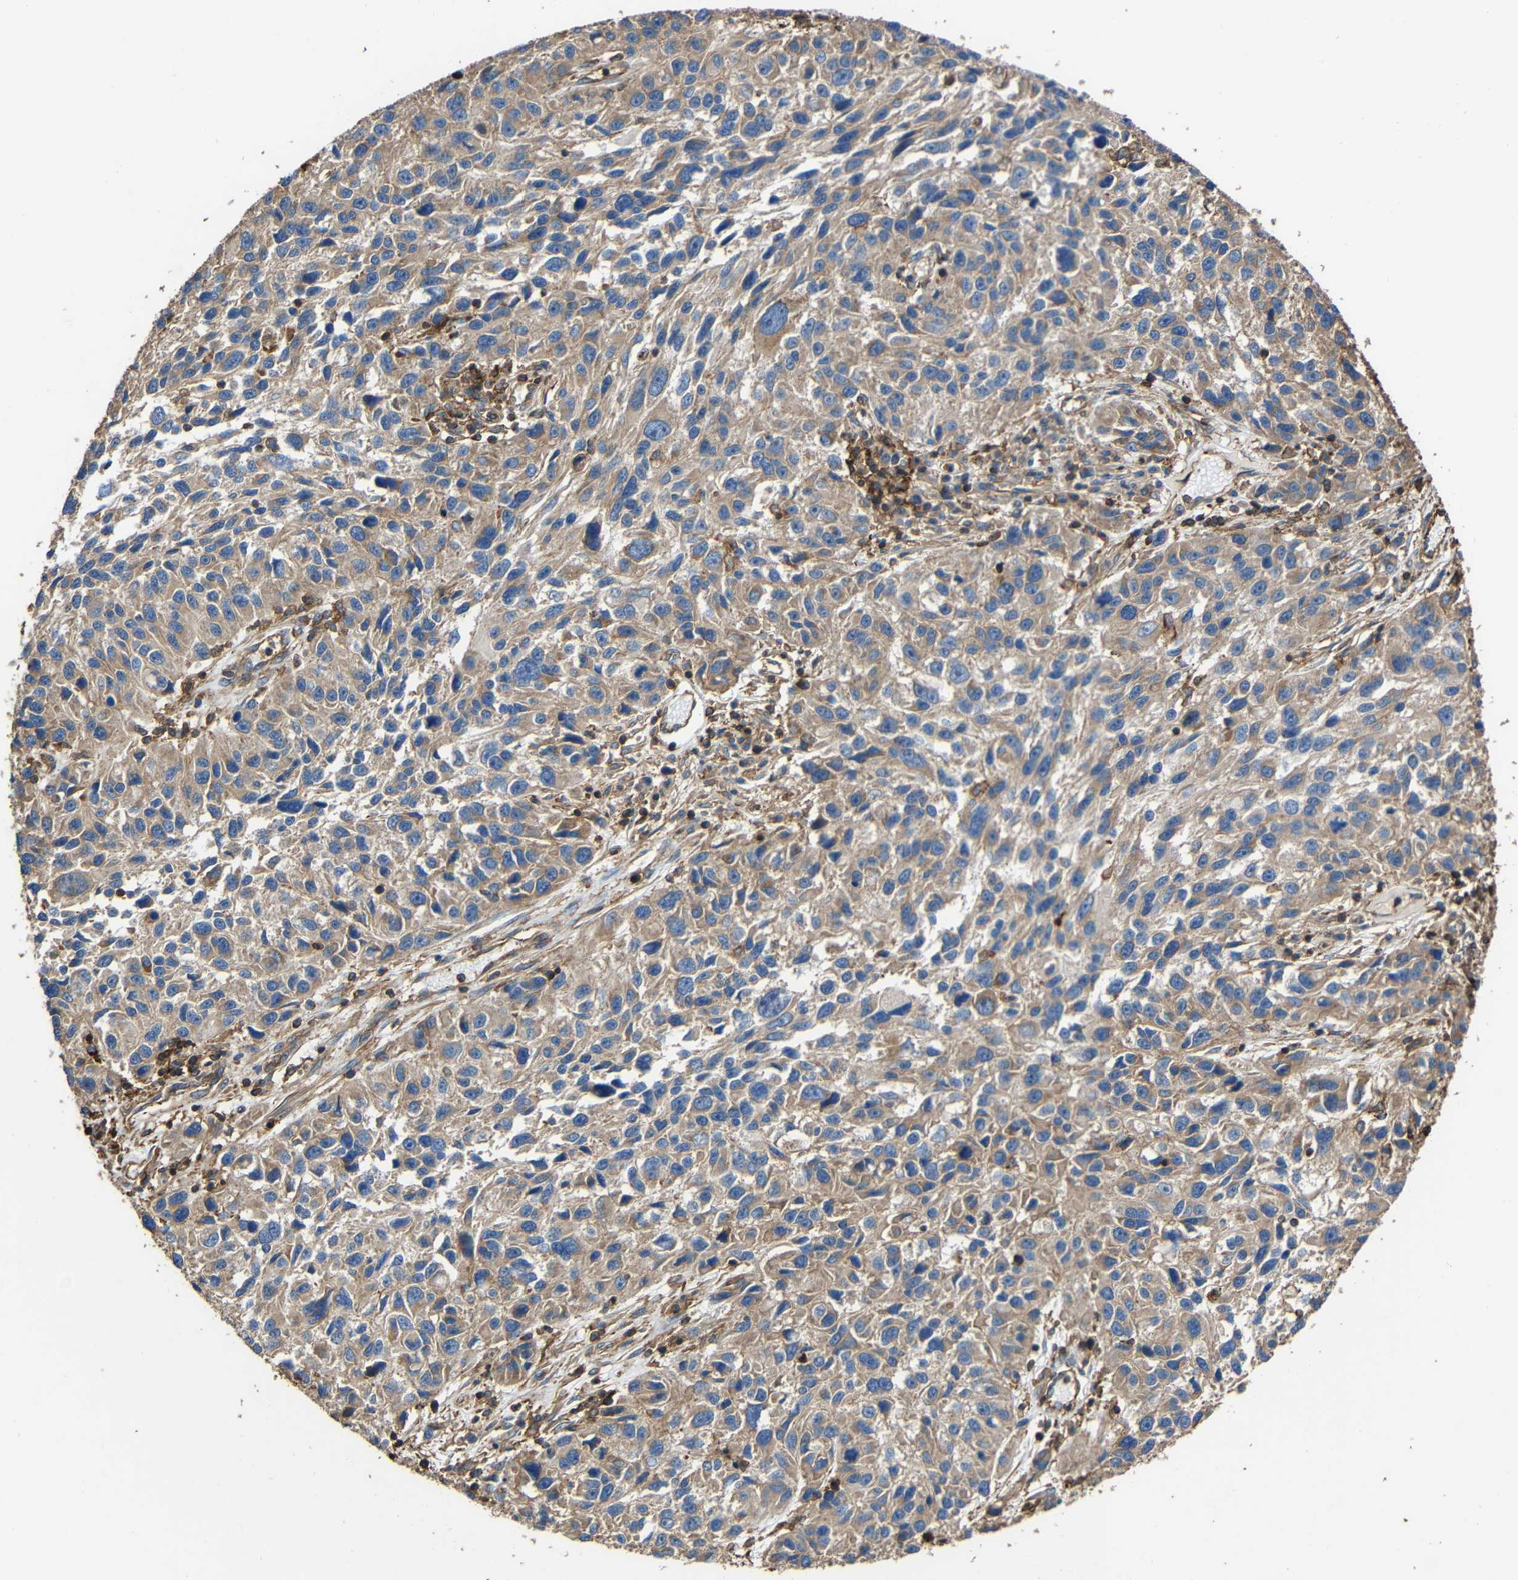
{"staining": {"intensity": "weak", "quantity": ">75%", "location": "cytoplasmic/membranous"}, "tissue": "melanoma", "cell_type": "Tumor cells", "image_type": "cancer", "snomed": [{"axis": "morphology", "description": "Malignant melanoma, NOS"}, {"axis": "topography", "description": "Skin"}], "caption": "Malignant melanoma tissue displays weak cytoplasmic/membranous expression in approximately >75% of tumor cells", "gene": "RHOT2", "patient": {"sex": "male", "age": 53}}